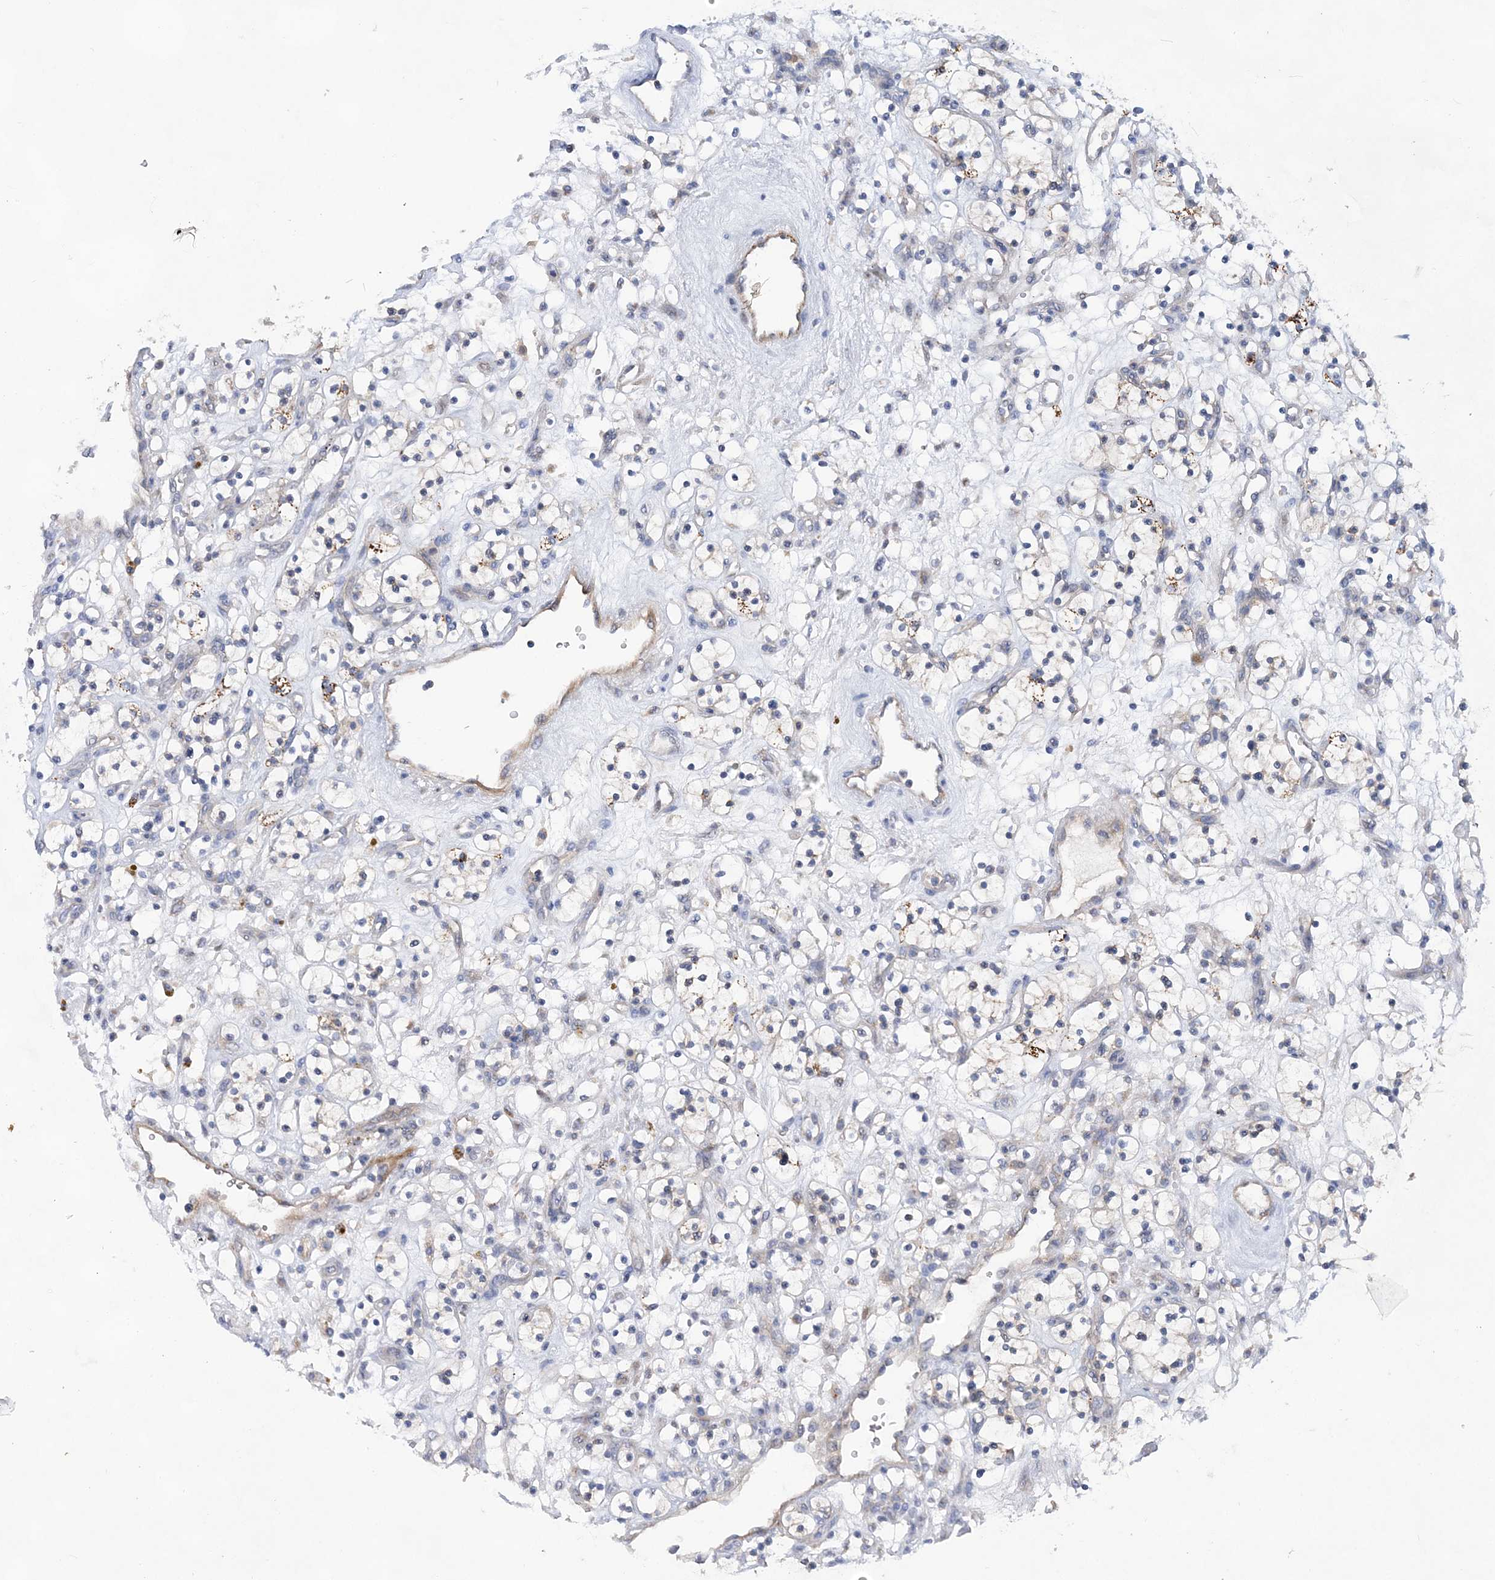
{"staining": {"intensity": "negative", "quantity": "none", "location": "none"}, "tissue": "renal cancer", "cell_type": "Tumor cells", "image_type": "cancer", "snomed": [{"axis": "morphology", "description": "Adenocarcinoma, NOS"}, {"axis": "topography", "description": "Kidney"}], "caption": "This is a micrograph of IHC staining of renal cancer, which shows no expression in tumor cells.", "gene": "TRAPPC13", "patient": {"sex": "female", "age": 57}}